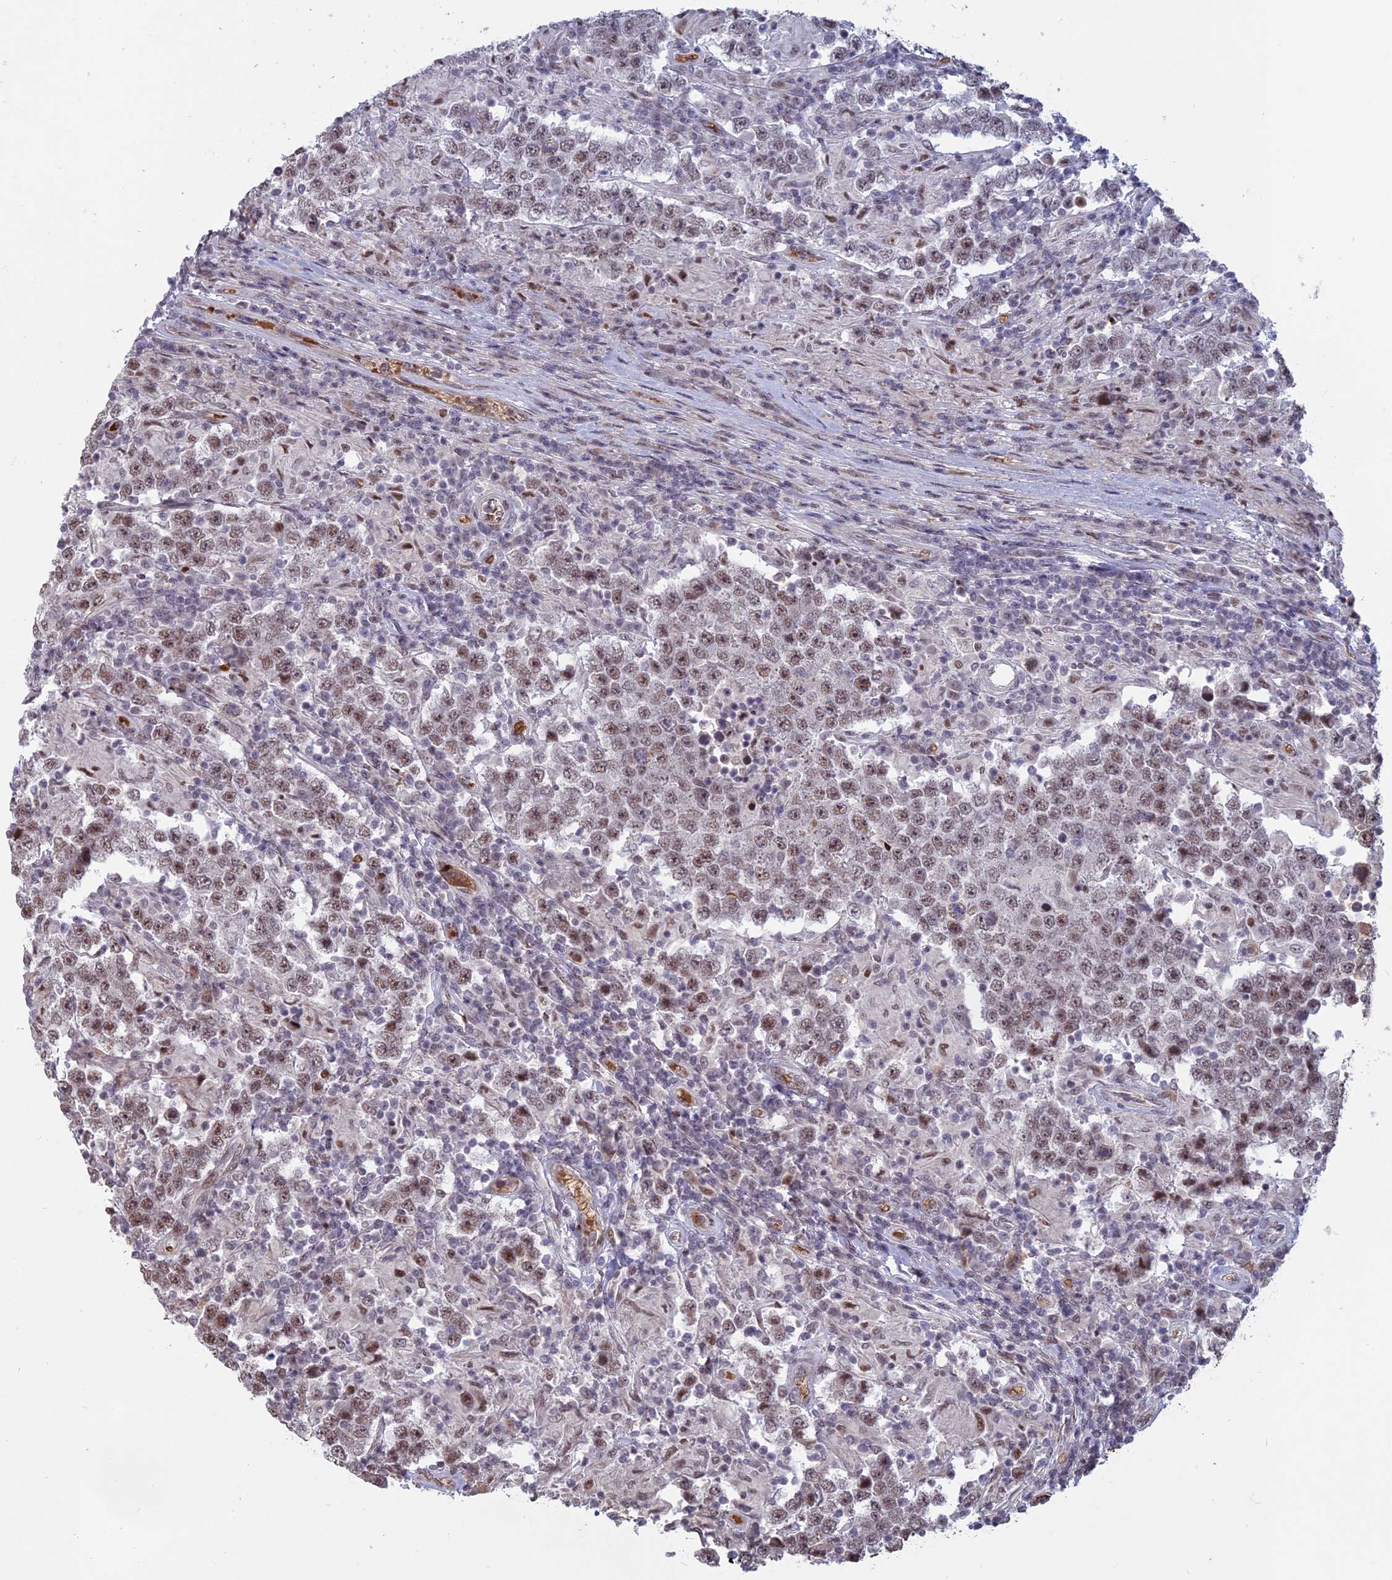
{"staining": {"intensity": "moderate", "quantity": ">75%", "location": "nuclear"}, "tissue": "testis cancer", "cell_type": "Tumor cells", "image_type": "cancer", "snomed": [{"axis": "morphology", "description": "Normal tissue, NOS"}, {"axis": "morphology", "description": "Urothelial carcinoma, High grade"}, {"axis": "morphology", "description": "Seminoma, NOS"}, {"axis": "morphology", "description": "Carcinoma, Embryonal, NOS"}, {"axis": "topography", "description": "Urinary bladder"}, {"axis": "topography", "description": "Testis"}], "caption": "DAB (3,3'-diaminobenzidine) immunohistochemical staining of testis cancer demonstrates moderate nuclear protein staining in approximately >75% of tumor cells. Using DAB (brown) and hematoxylin (blue) stains, captured at high magnification using brightfield microscopy.", "gene": "MFAP1", "patient": {"sex": "male", "age": 41}}